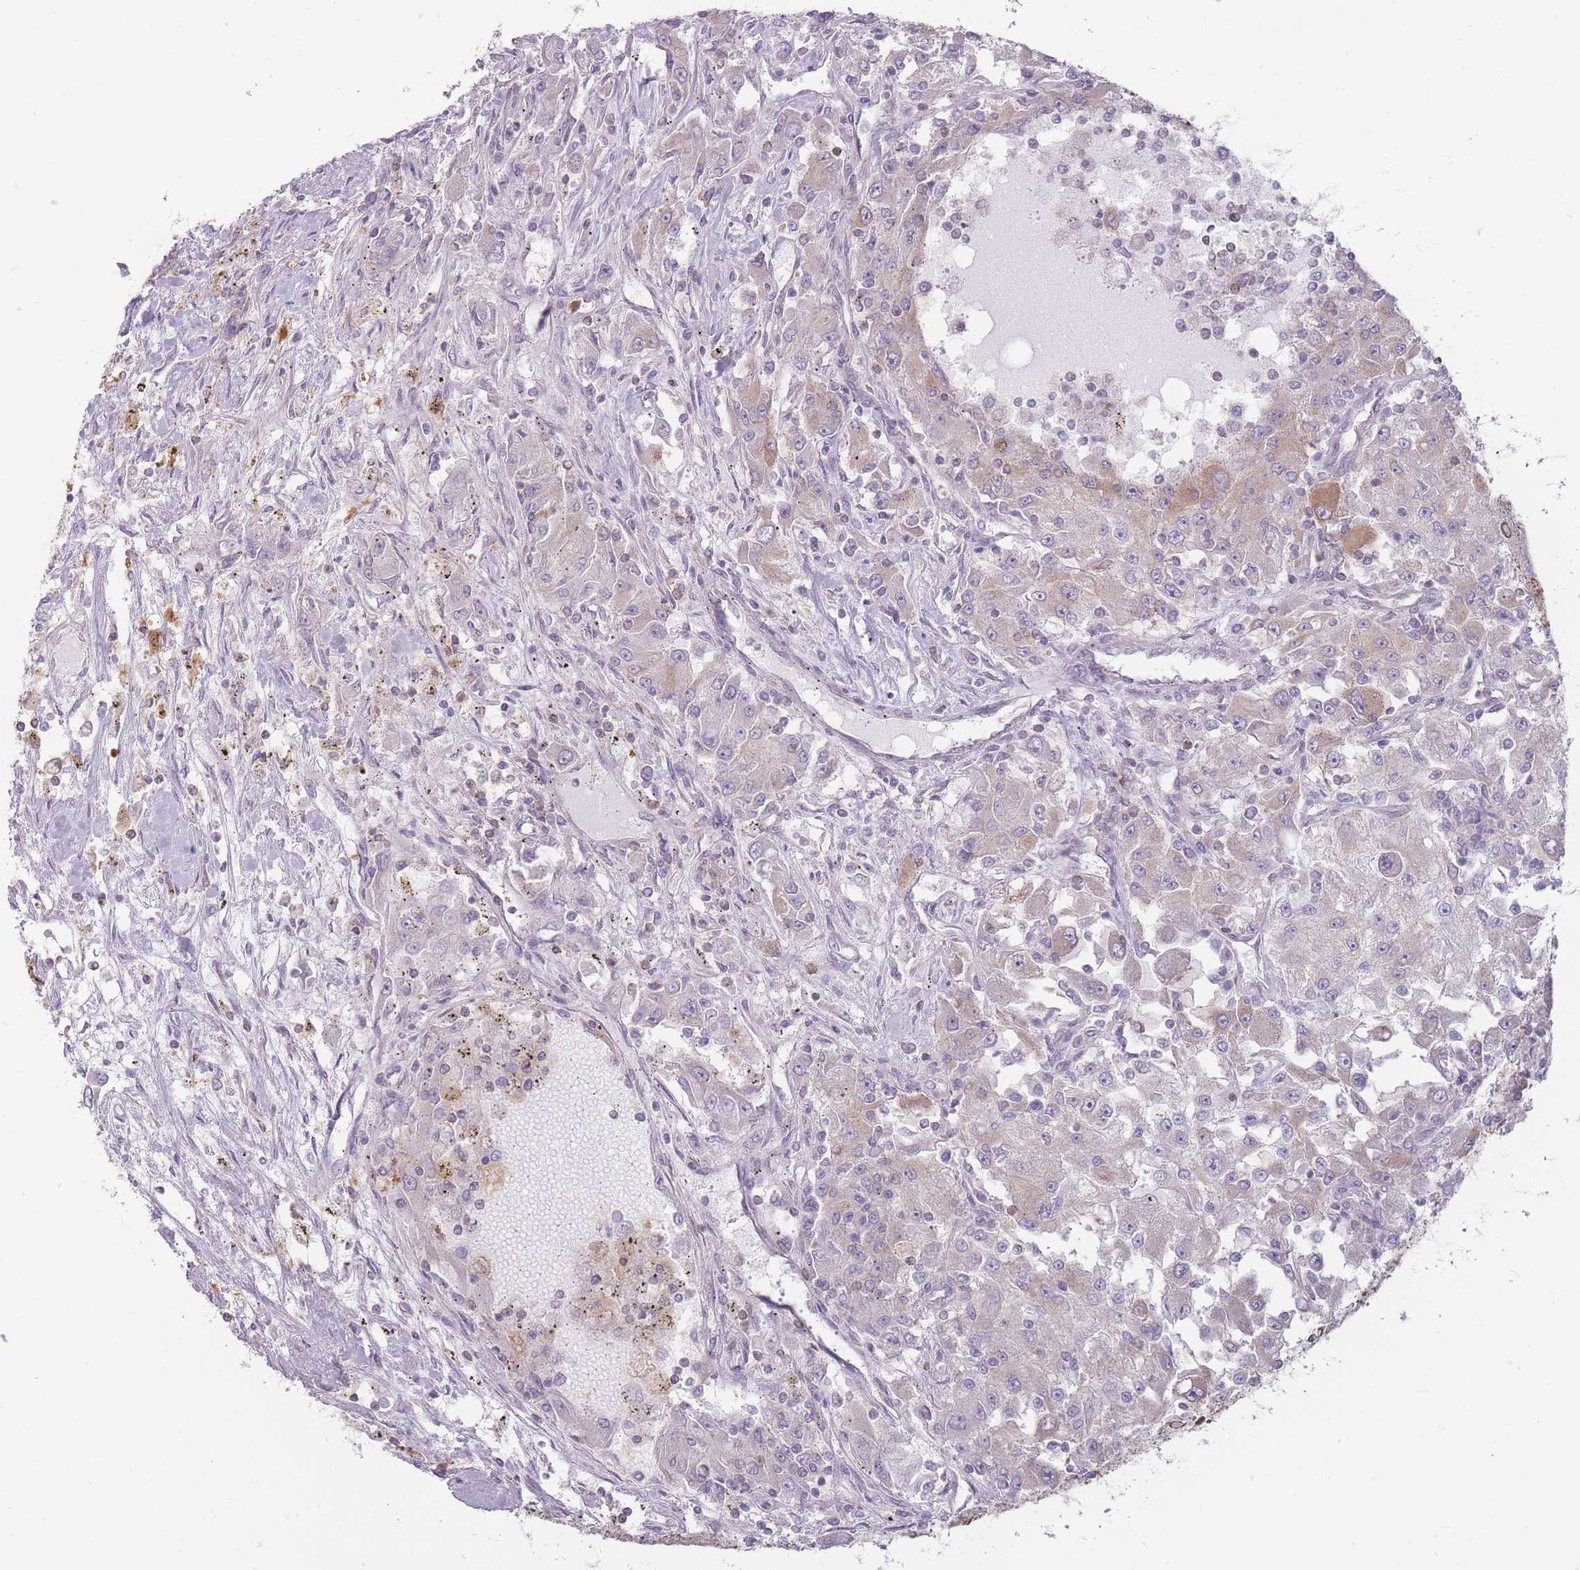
{"staining": {"intensity": "negative", "quantity": "none", "location": "none"}, "tissue": "renal cancer", "cell_type": "Tumor cells", "image_type": "cancer", "snomed": [{"axis": "morphology", "description": "Adenocarcinoma, NOS"}, {"axis": "topography", "description": "Kidney"}], "caption": "There is no significant staining in tumor cells of renal cancer (adenocarcinoma). (IHC, brightfield microscopy, high magnification).", "gene": "HSBP1L1", "patient": {"sex": "female", "age": 67}}